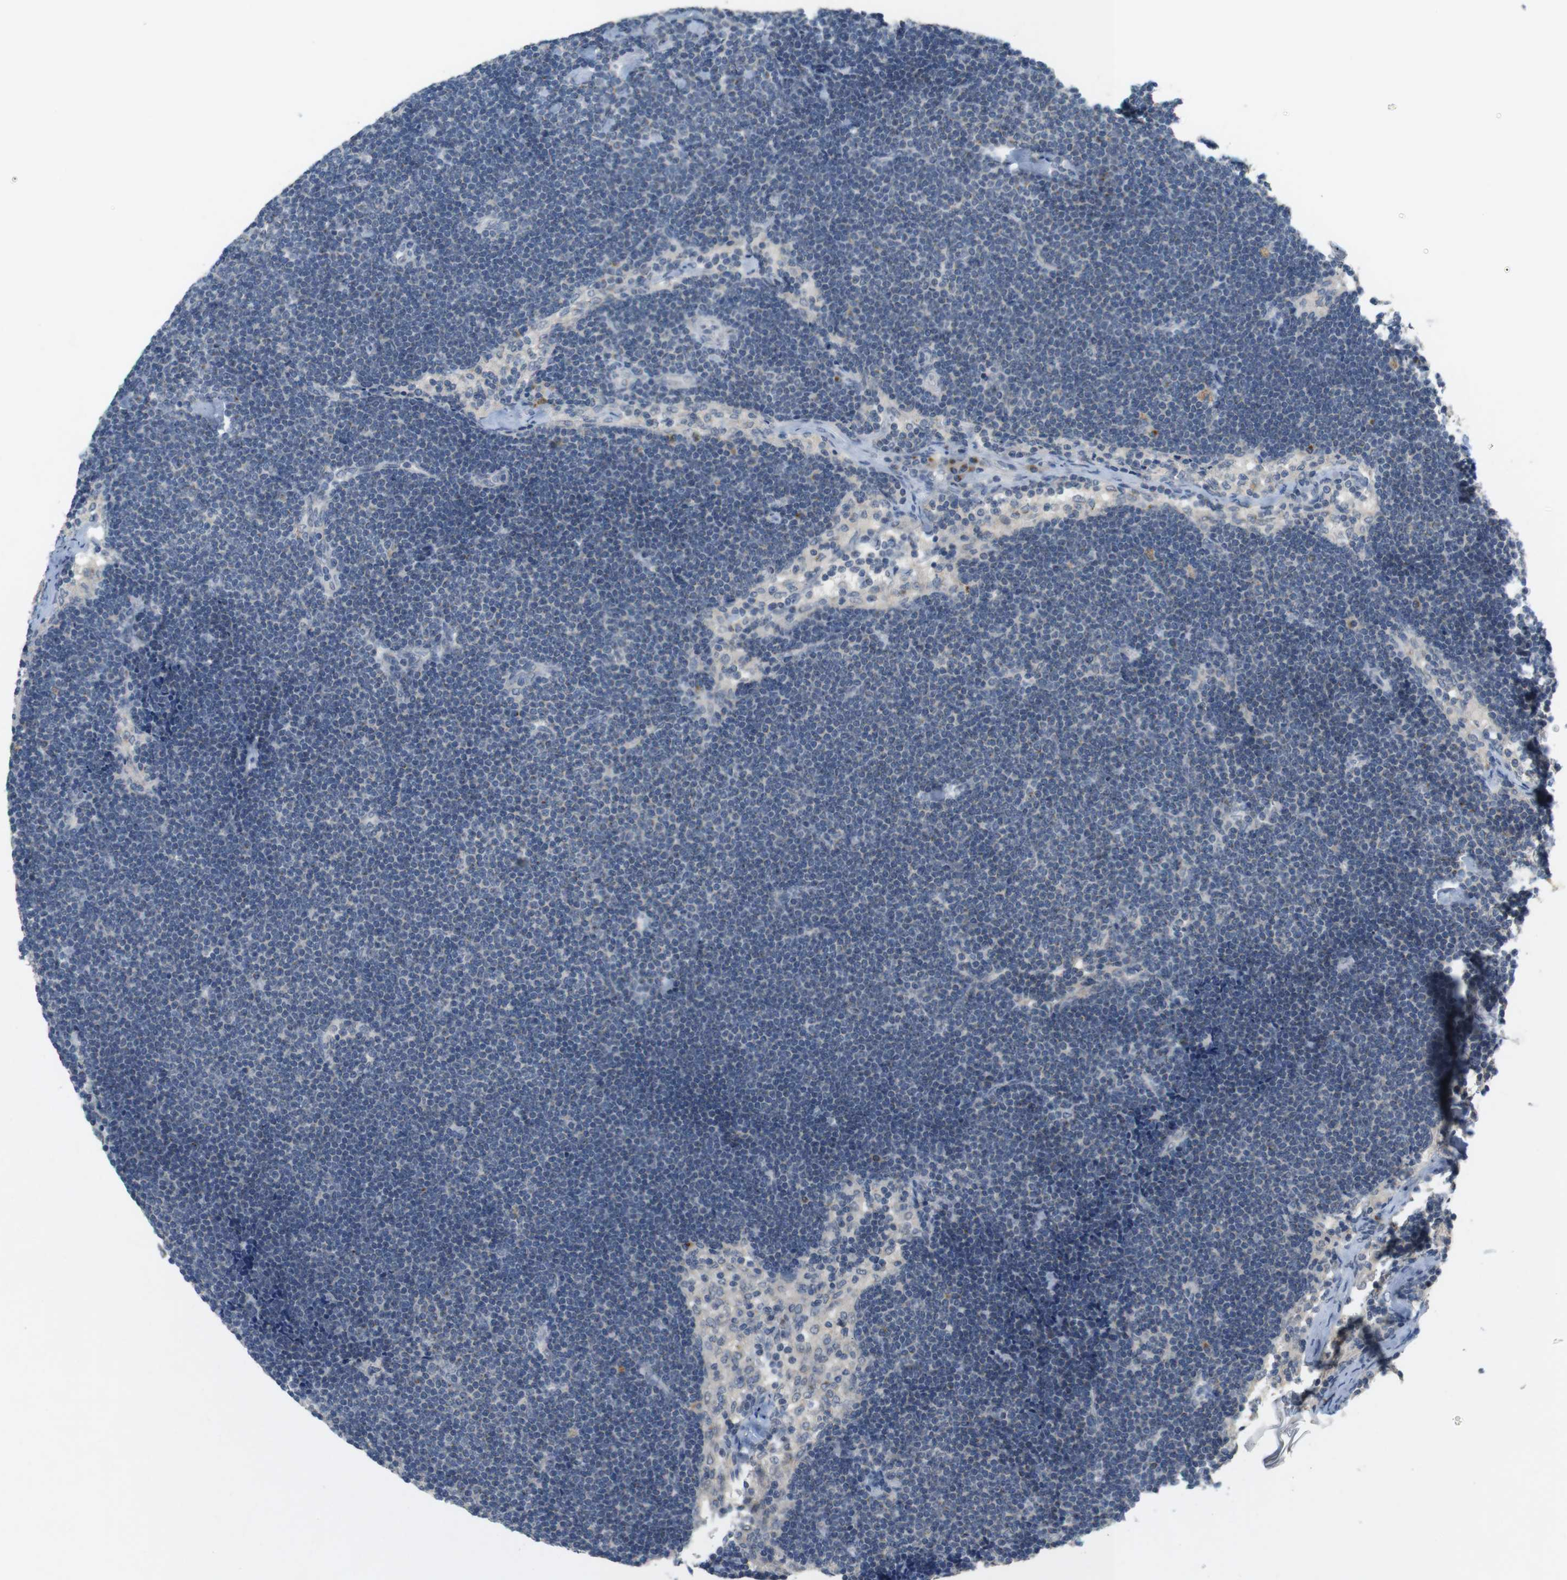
{"staining": {"intensity": "moderate", "quantity": "25%-75%", "location": "cytoplasmic/membranous"}, "tissue": "lymph node", "cell_type": "Germinal center cells", "image_type": "normal", "snomed": [{"axis": "morphology", "description": "Normal tissue, NOS"}, {"axis": "topography", "description": "Lymph node"}], "caption": "A high-resolution histopathology image shows IHC staining of normal lymph node, which exhibits moderate cytoplasmic/membranous positivity in approximately 25%-75% of germinal center cells.", "gene": "YIPF3", "patient": {"sex": "male", "age": 63}}